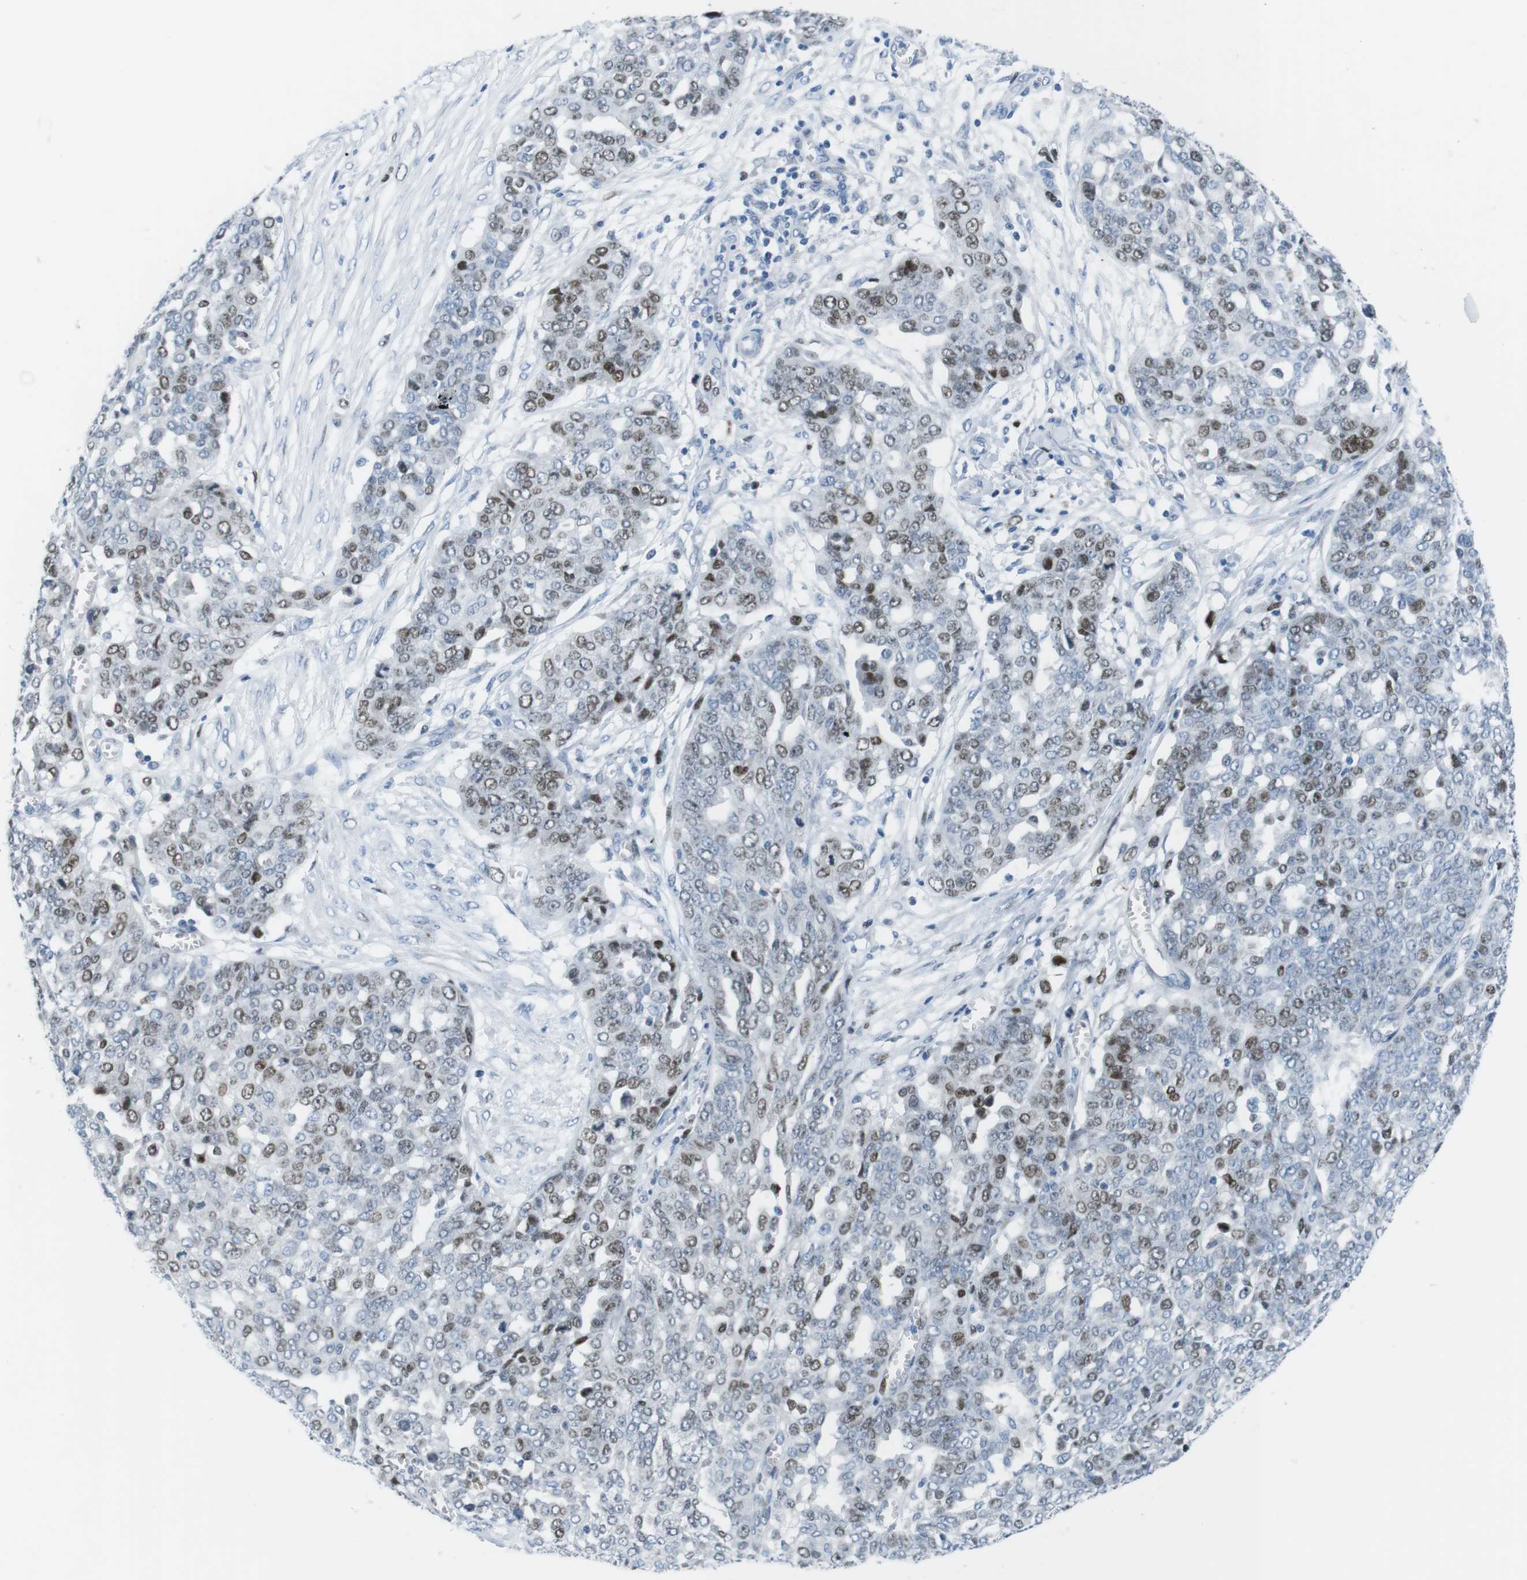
{"staining": {"intensity": "moderate", "quantity": "25%-75%", "location": "nuclear"}, "tissue": "ovarian cancer", "cell_type": "Tumor cells", "image_type": "cancer", "snomed": [{"axis": "morphology", "description": "Cystadenocarcinoma, serous, NOS"}, {"axis": "topography", "description": "Soft tissue"}, {"axis": "topography", "description": "Ovary"}], "caption": "The immunohistochemical stain highlights moderate nuclear staining in tumor cells of ovarian cancer (serous cystadenocarcinoma) tissue.", "gene": "CHAF1A", "patient": {"sex": "female", "age": 57}}